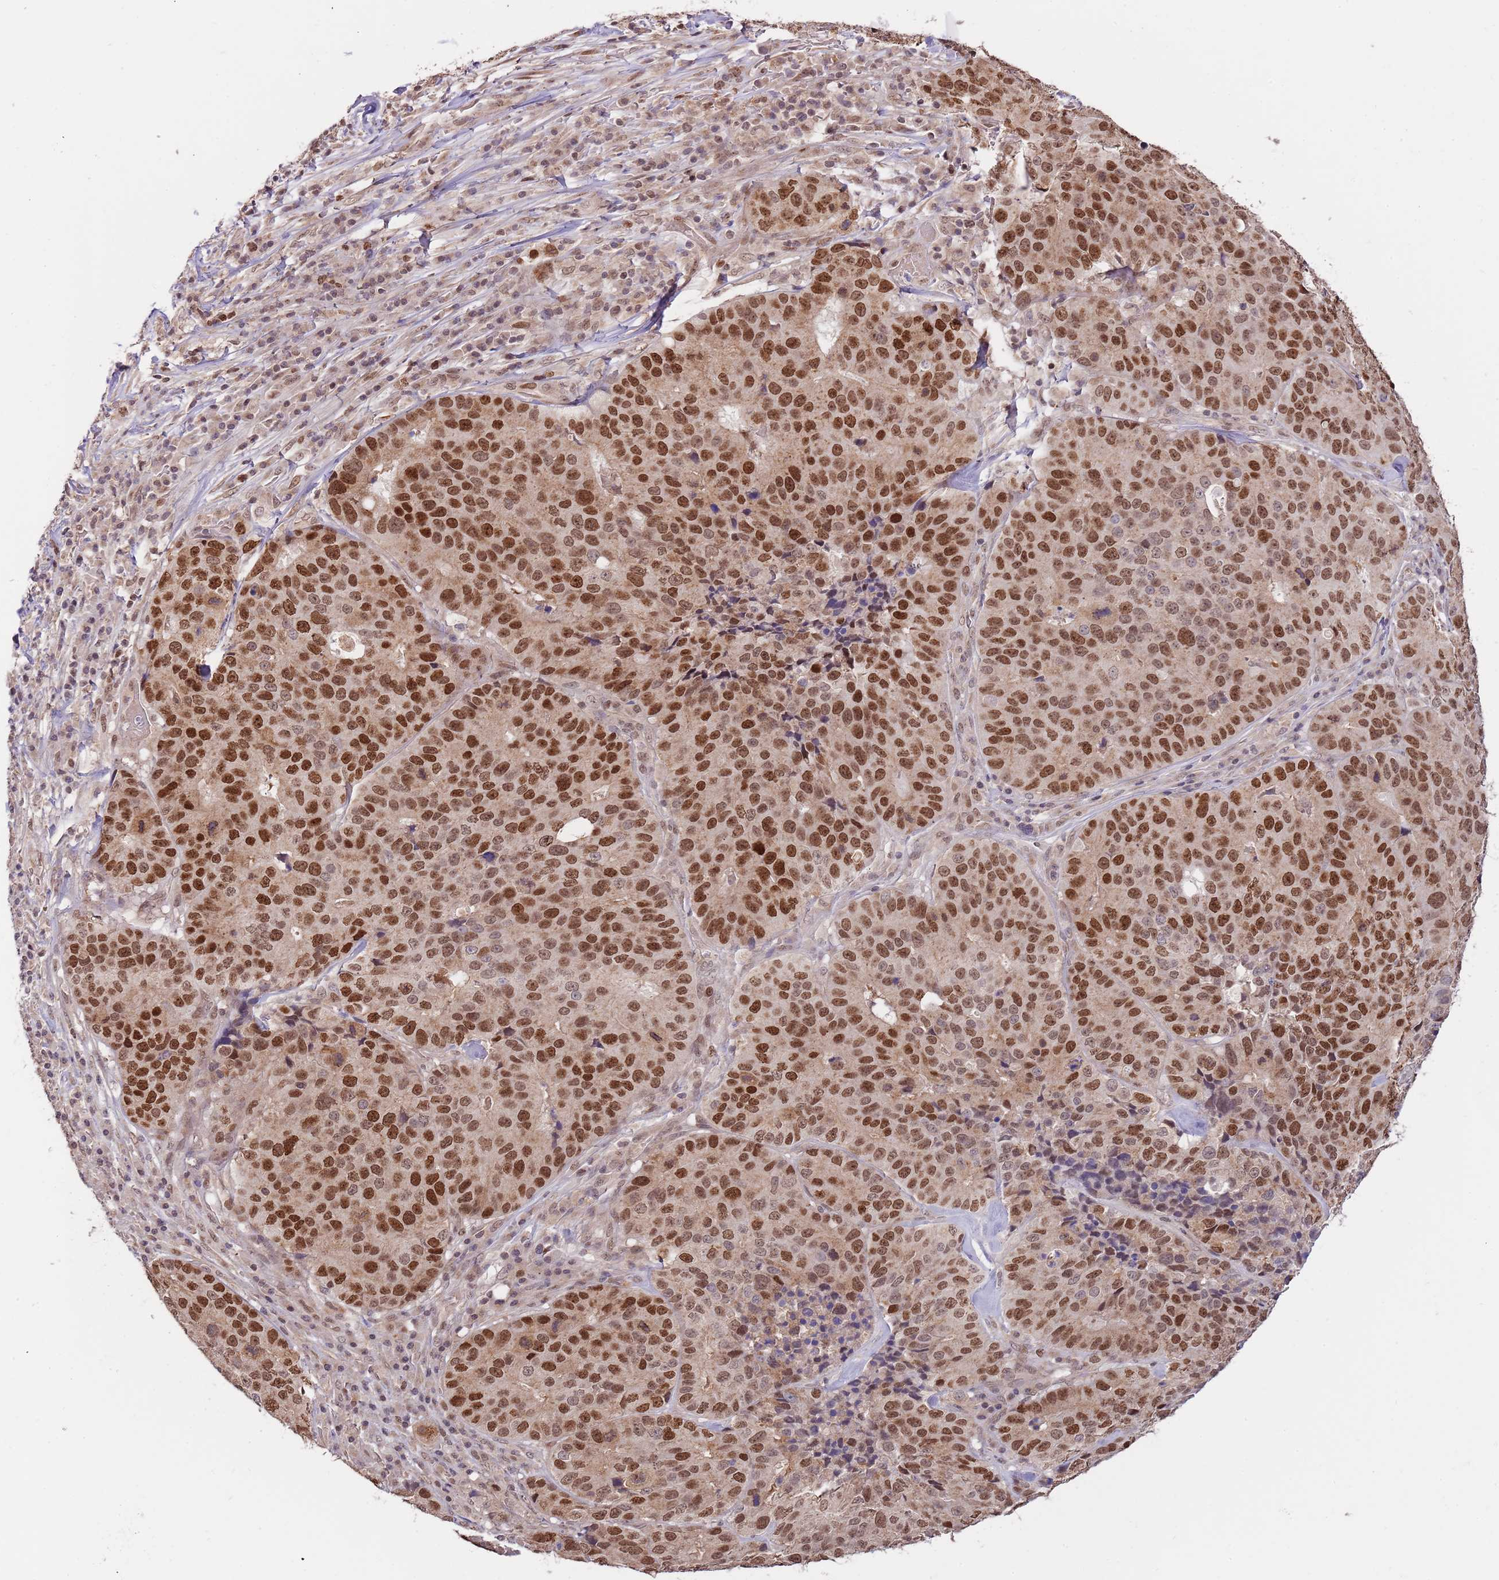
{"staining": {"intensity": "strong", "quantity": ">75%", "location": "nuclear"}, "tissue": "stomach cancer", "cell_type": "Tumor cells", "image_type": "cancer", "snomed": [{"axis": "morphology", "description": "Adenocarcinoma, NOS"}, {"axis": "topography", "description": "Stomach"}], "caption": "A histopathology image of human stomach cancer (adenocarcinoma) stained for a protein demonstrates strong nuclear brown staining in tumor cells. (brown staining indicates protein expression, while blue staining denotes nuclei).", "gene": "RIF1", "patient": {"sex": "male", "age": 71}}